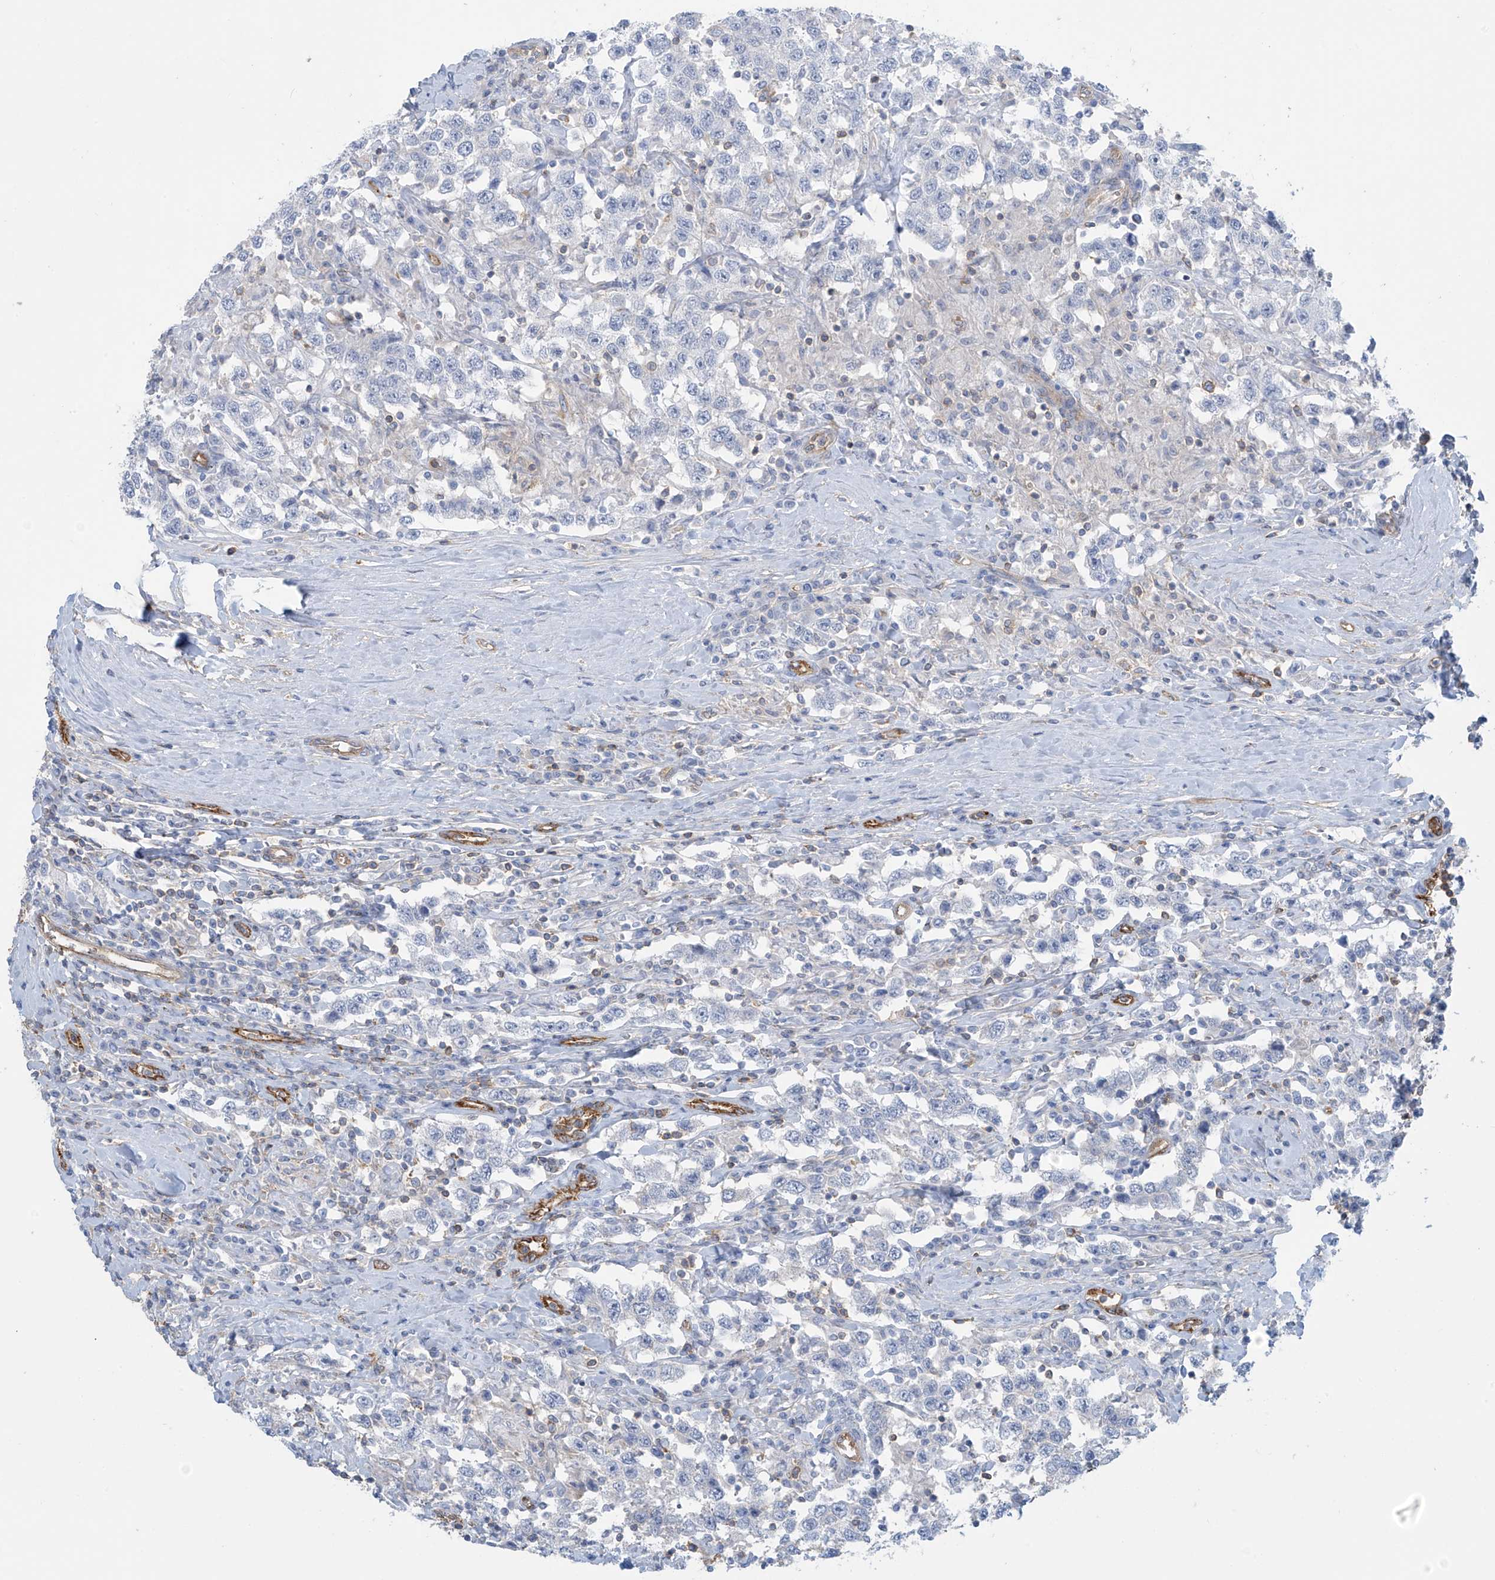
{"staining": {"intensity": "negative", "quantity": "none", "location": "none"}, "tissue": "testis cancer", "cell_type": "Tumor cells", "image_type": "cancer", "snomed": [{"axis": "morphology", "description": "Seminoma, NOS"}, {"axis": "topography", "description": "Testis"}], "caption": "High magnification brightfield microscopy of testis seminoma stained with DAB (brown) and counterstained with hematoxylin (blue): tumor cells show no significant staining.", "gene": "ZNF846", "patient": {"sex": "male", "age": 41}}